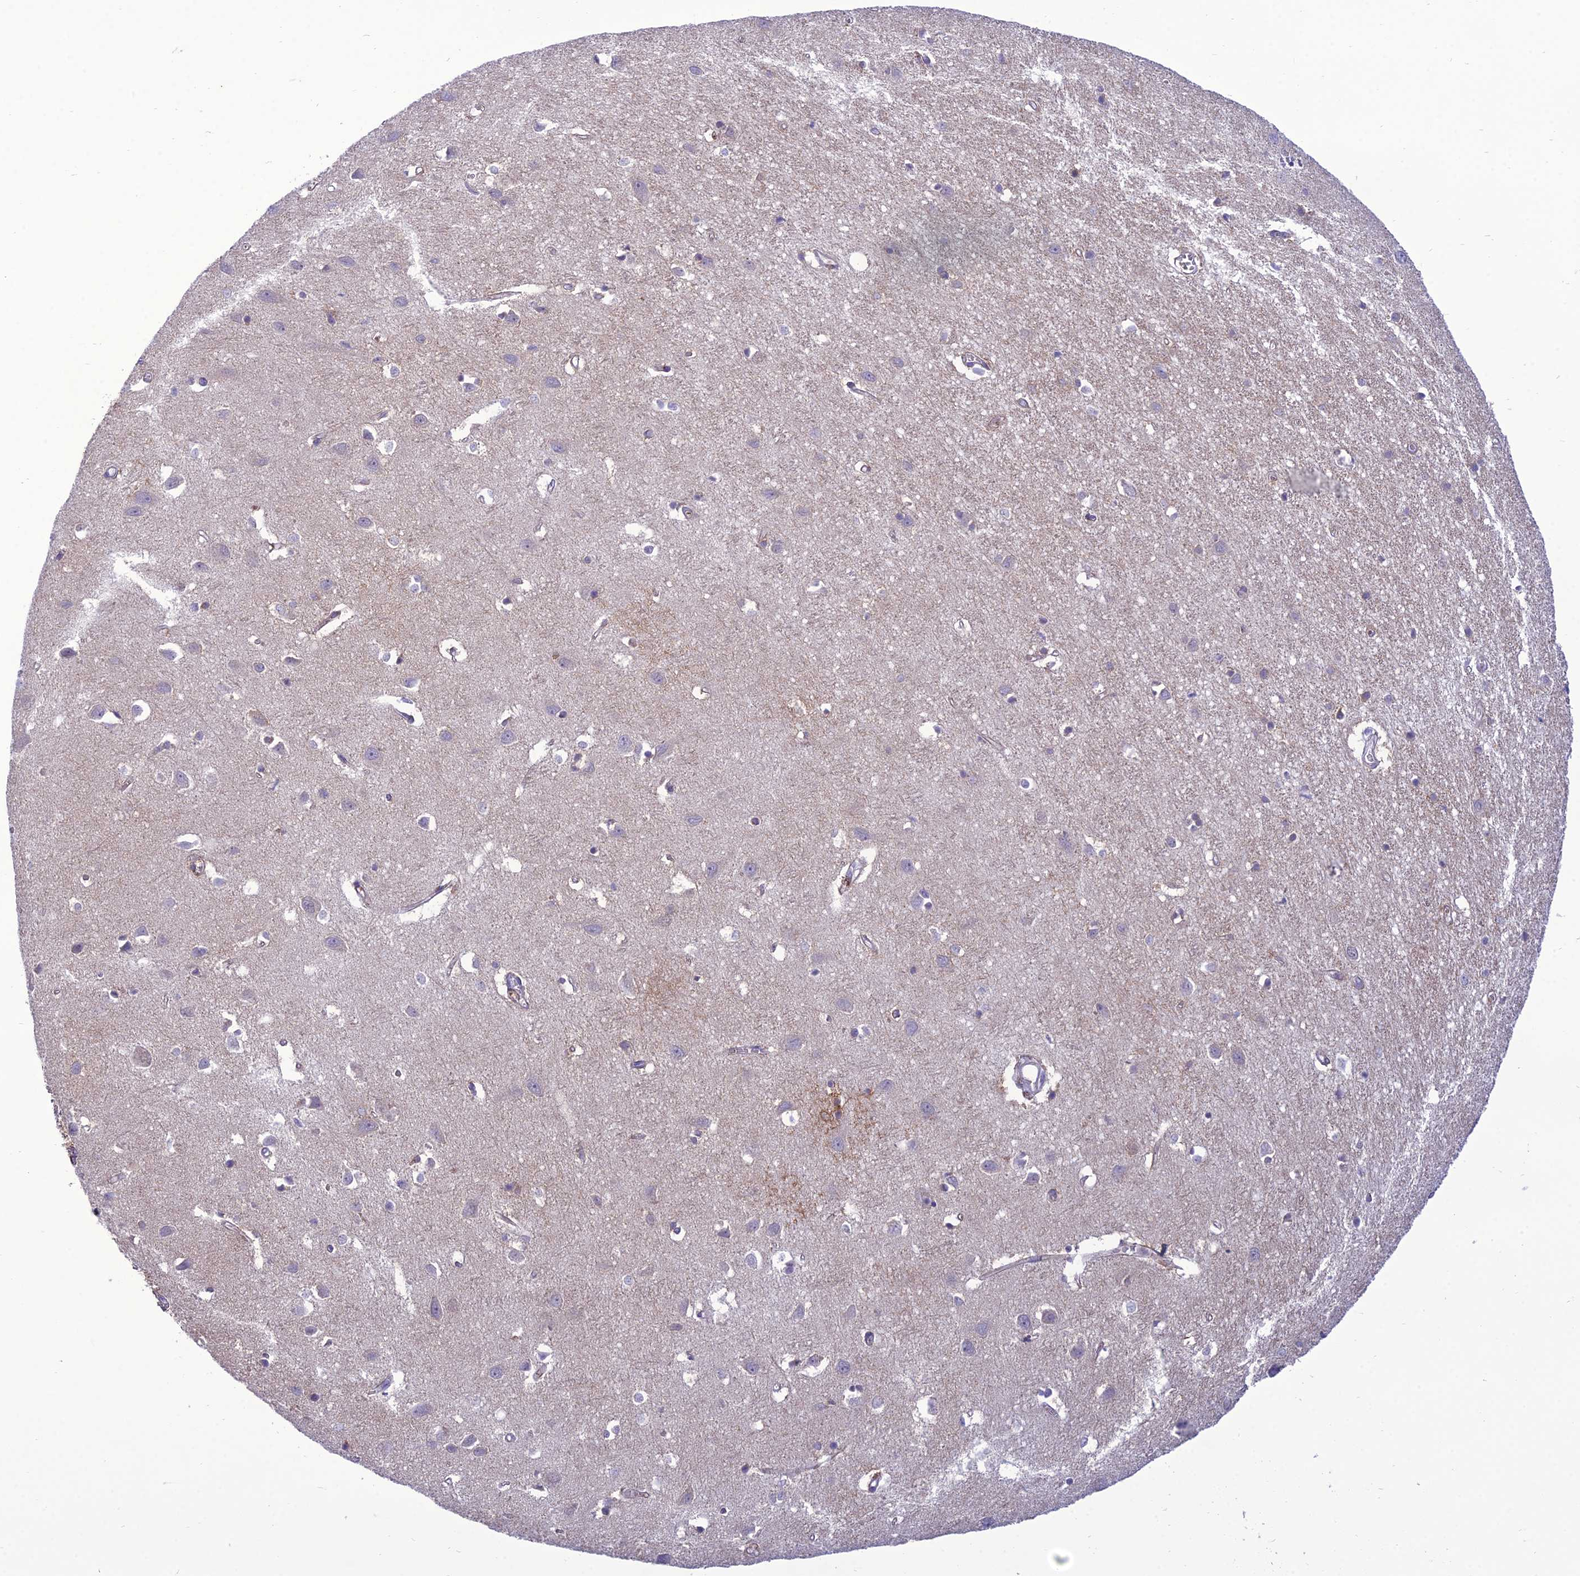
{"staining": {"intensity": "negative", "quantity": "none", "location": "none"}, "tissue": "cerebral cortex", "cell_type": "Endothelial cells", "image_type": "normal", "snomed": [{"axis": "morphology", "description": "Normal tissue, NOS"}, {"axis": "topography", "description": "Cerebral cortex"}], "caption": "A high-resolution photomicrograph shows immunohistochemistry (IHC) staining of normal cerebral cortex, which demonstrates no significant expression in endothelial cells. The staining was performed using DAB (3,3'-diaminobenzidine) to visualize the protein expression in brown, while the nuclei were stained in blue with hematoxylin (Magnification: 20x).", "gene": "ANKS4B", "patient": {"sex": "female", "age": 64}}